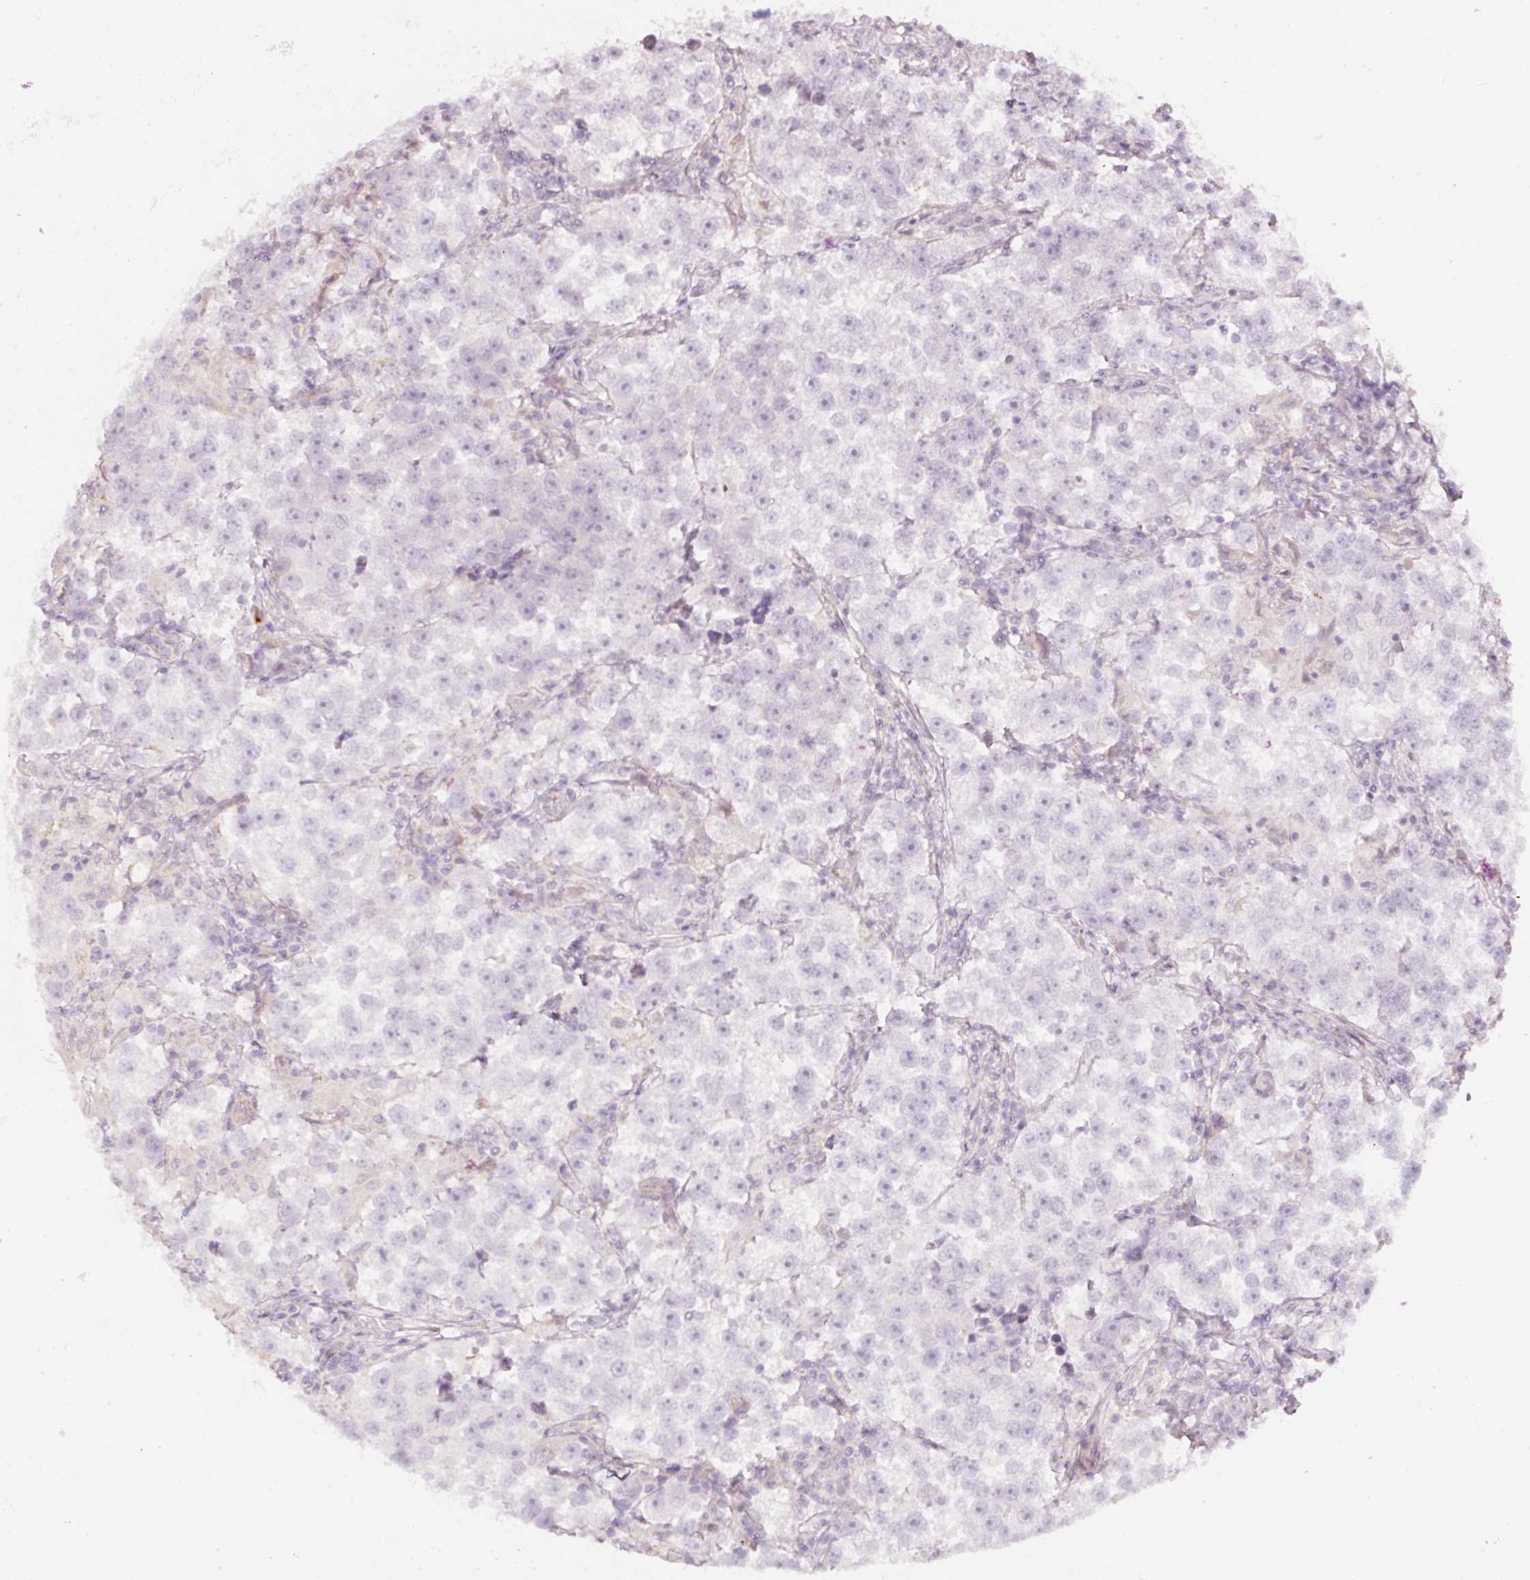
{"staining": {"intensity": "negative", "quantity": "none", "location": "none"}, "tissue": "testis cancer", "cell_type": "Tumor cells", "image_type": "cancer", "snomed": [{"axis": "morphology", "description": "Seminoma, NOS"}, {"axis": "topography", "description": "Testis"}], "caption": "Seminoma (testis) was stained to show a protein in brown. There is no significant positivity in tumor cells.", "gene": "NBPF11", "patient": {"sex": "male", "age": 46}}